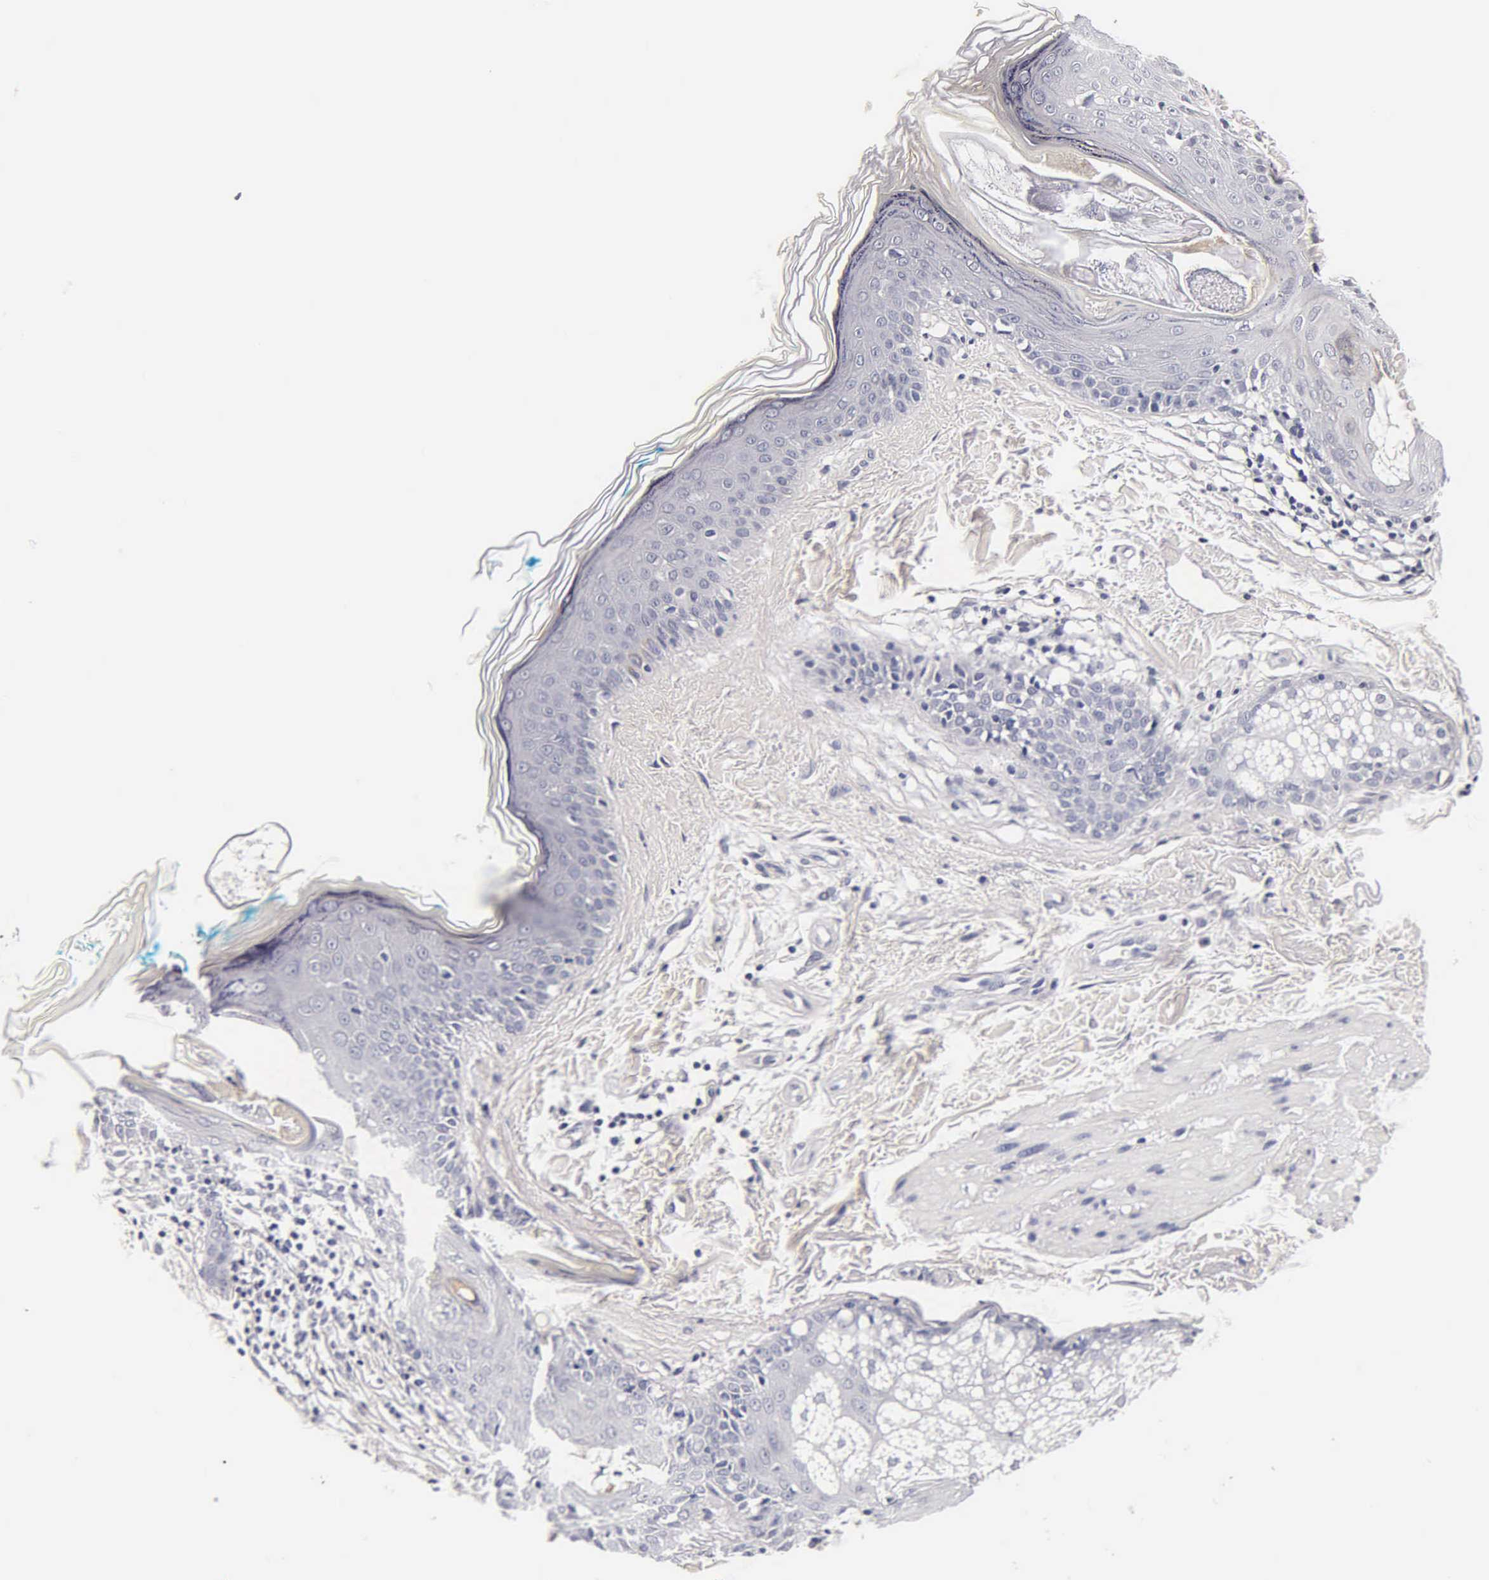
{"staining": {"intensity": "negative", "quantity": "none", "location": "none"}, "tissue": "skin", "cell_type": "Fibroblasts", "image_type": "normal", "snomed": [{"axis": "morphology", "description": "Normal tissue, NOS"}, {"axis": "topography", "description": "Skin"}], "caption": "This is an immunohistochemistry micrograph of unremarkable skin. There is no expression in fibroblasts.", "gene": "ACP3", "patient": {"sex": "male", "age": 86}}